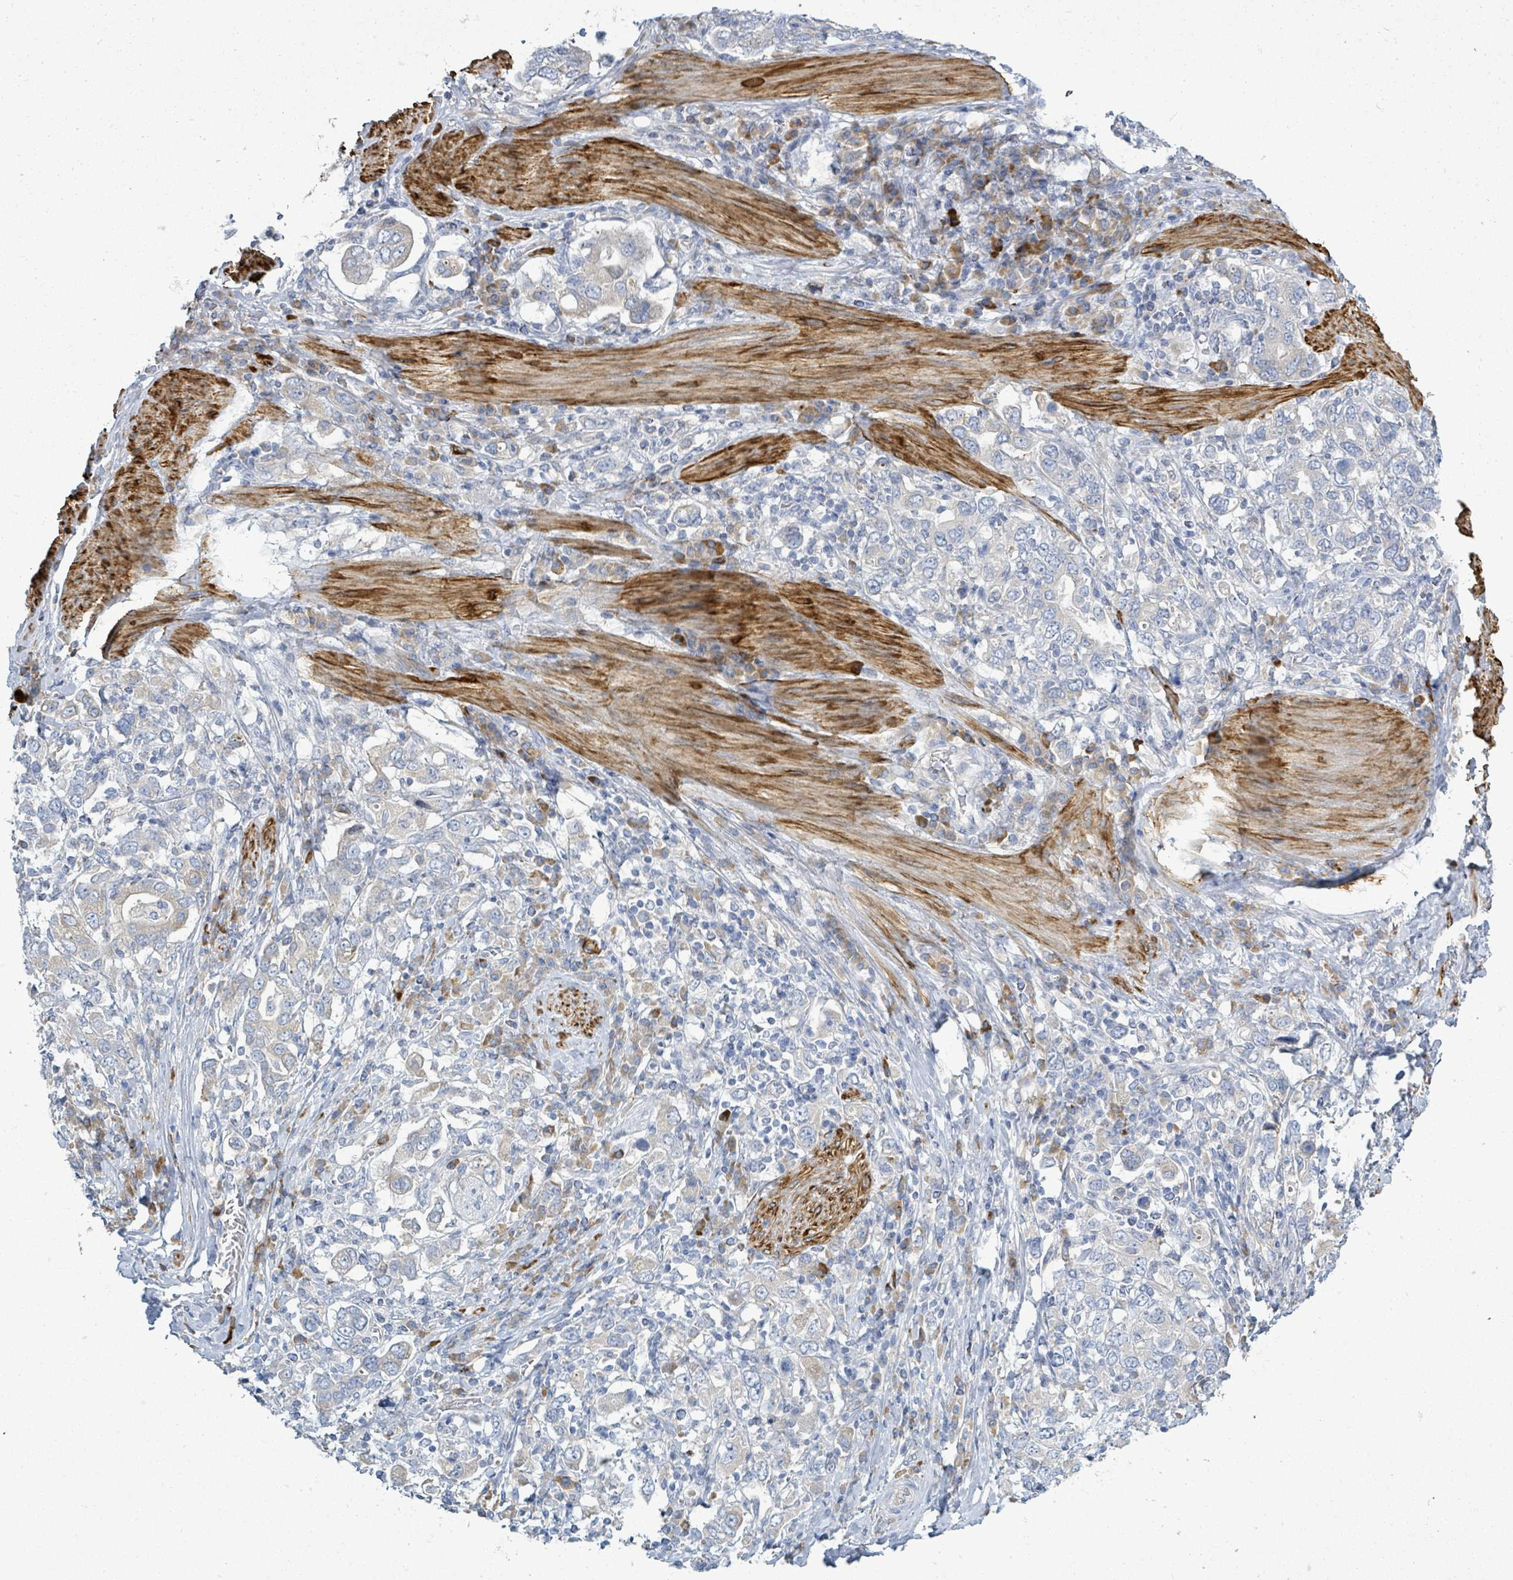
{"staining": {"intensity": "negative", "quantity": "none", "location": "none"}, "tissue": "stomach cancer", "cell_type": "Tumor cells", "image_type": "cancer", "snomed": [{"axis": "morphology", "description": "Adenocarcinoma, NOS"}, {"axis": "topography", "description": "Stomach, upper"}, {"axis": "topography", "description": "Stomach"}], "caption": "Micrograph shows no significant protein expression in tumor cells of stomach cancer (adenocarcinoma).", "gene": "SIRPB1", "patient": {"sex": "male", "age": 62}}